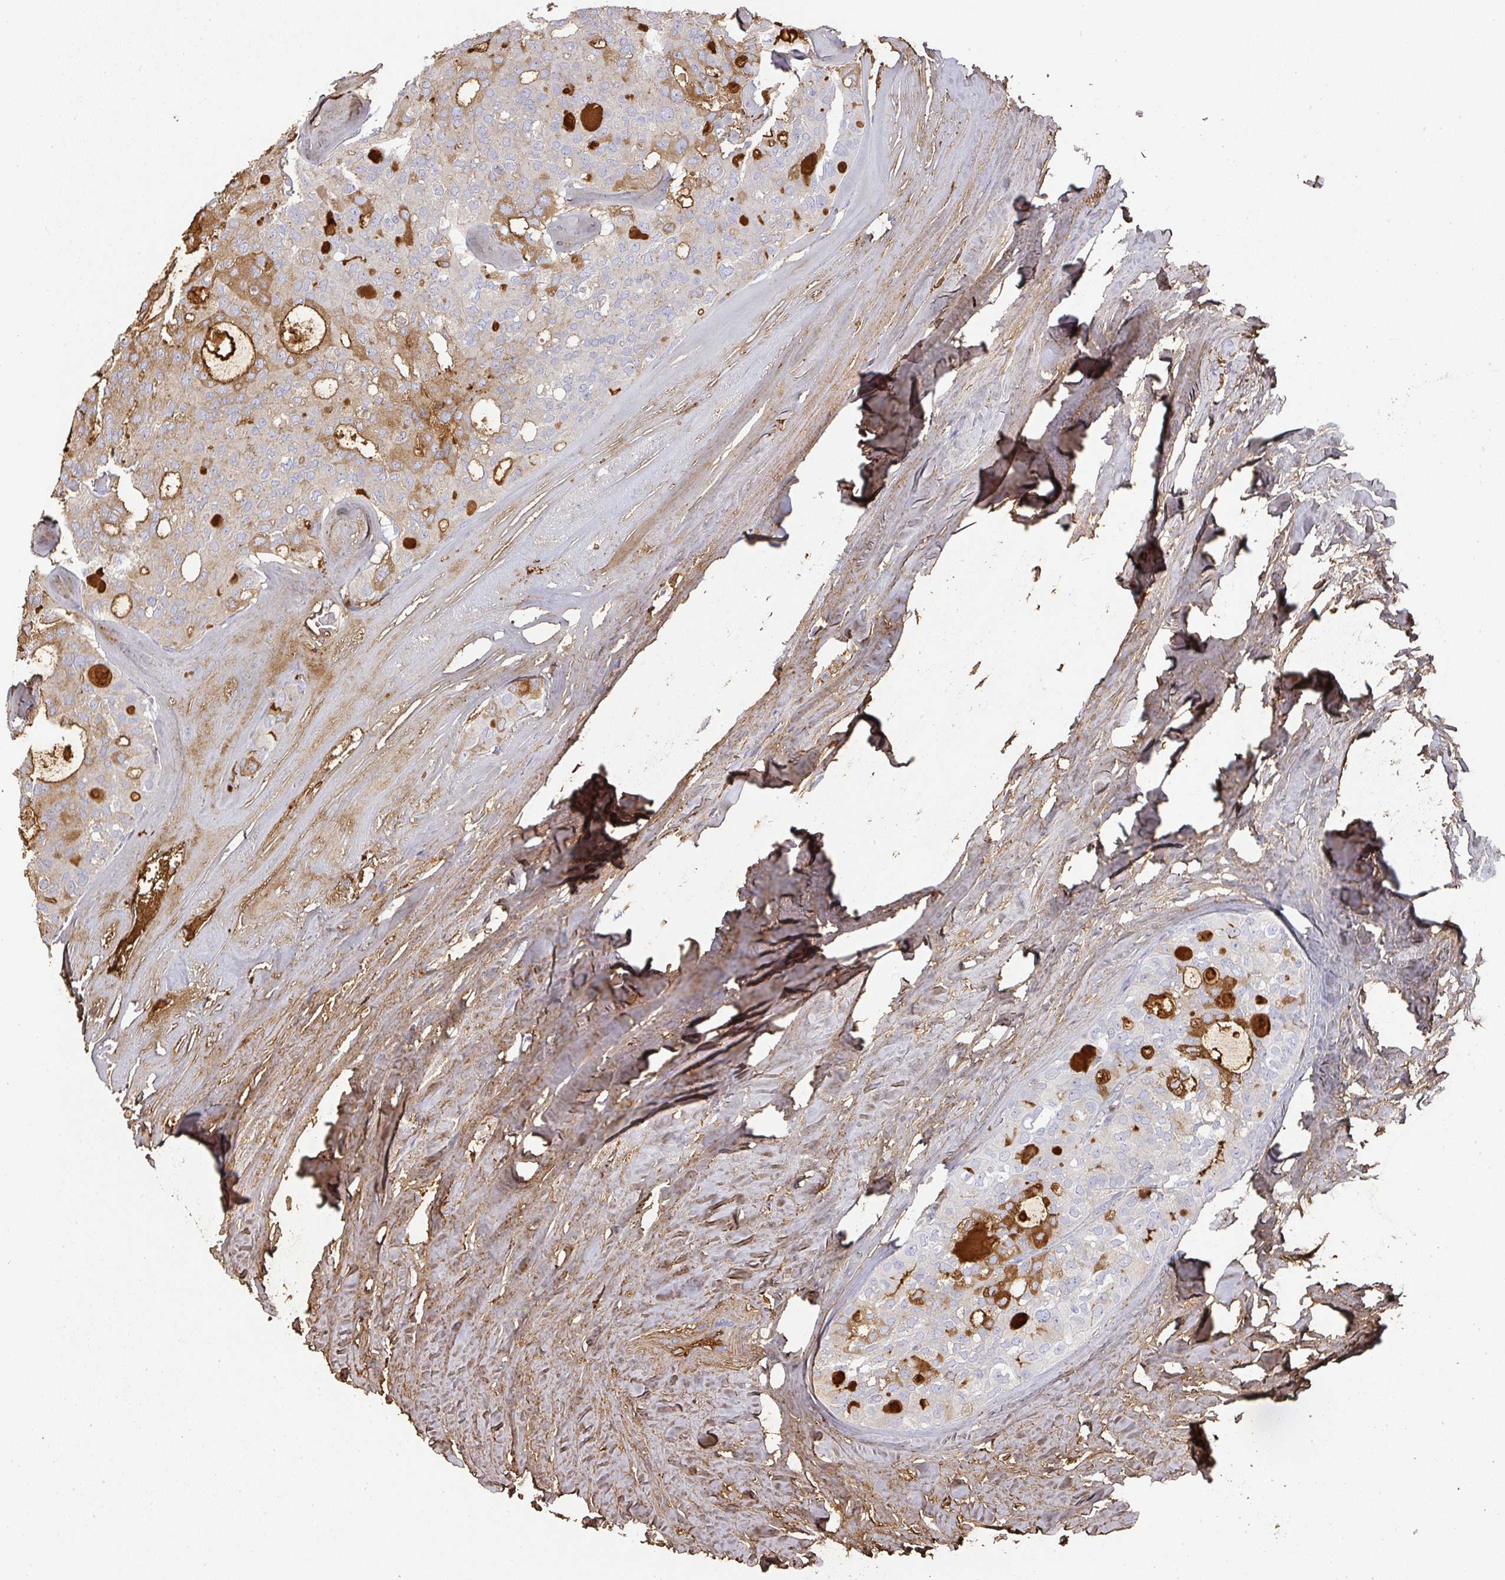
{"staining": {"intensity": "moderate", "quantity": "25%-75%", "location": "cytoplasmic/membranous"}, "tissue": "thyroid cancer", "cell_type": "Tumor cells", "image_type": "cancer", "snomed": [{"axis": "morphology", "description": "Follicular adenoma carcinoma, NOS"}, {"axis": "topography", "description": "Thyroid gland"}], "caption": "High-magnification brightfield microscopy of follicular adenoma carcinoma (thyroid) stained with DAB (brown) and counterstained with hematoxylin (blue). tumor cells exhibit moderate cytoplasmic/membranous staining is present in about25%-75% of cells.", "gene": "ALB", "patient": {"sex": "male", "age": 75}}